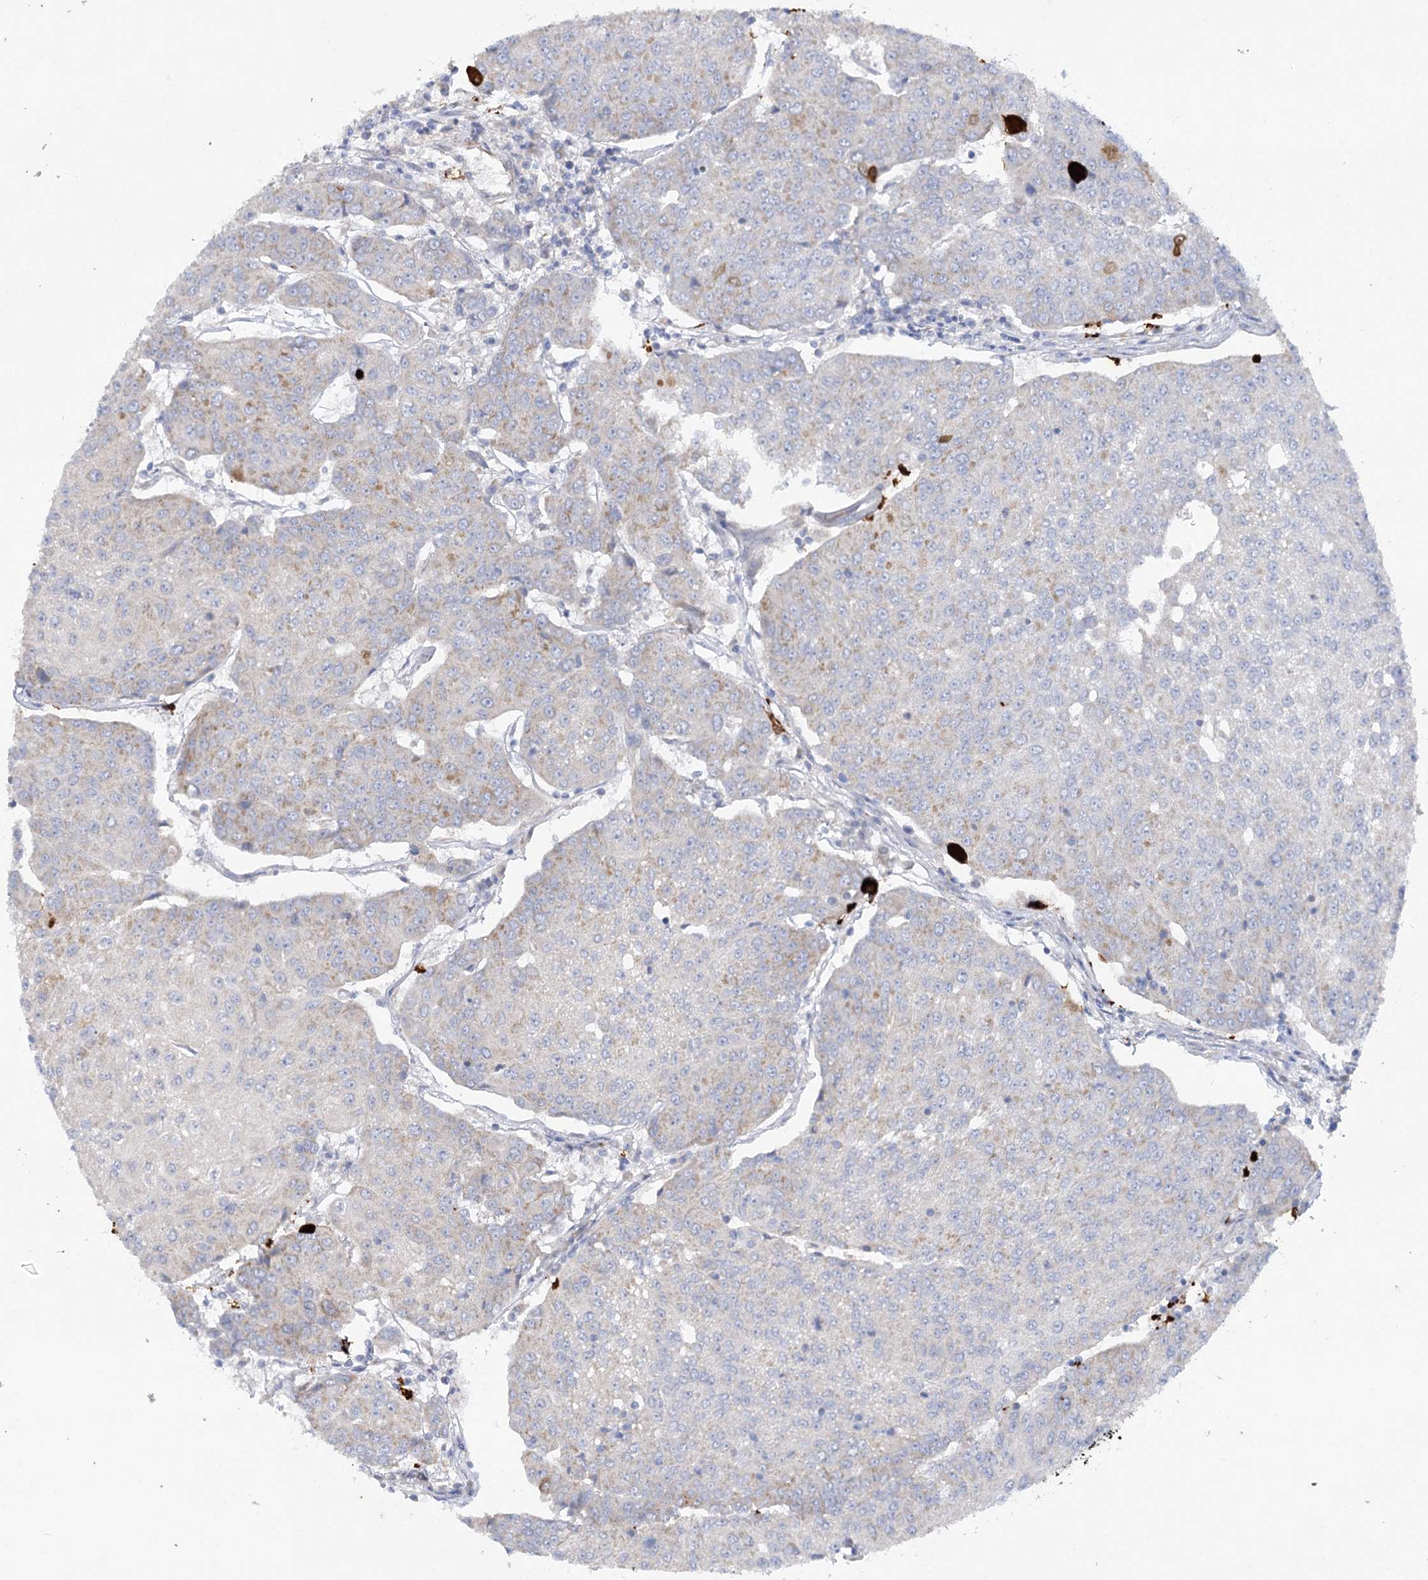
{"staining": {"intensity": "weak", "quantity": "25%-75%", "location": "cytoplasmic/membranous"}, "tissue": "urothelial cancer", "cell_type": "Tumor cells", "image_type": "cancer", "snomed": [{"axis": "morphology", "description": "Urothelial carcinoma, High grade"}, {"axis": "topography", "description": "Urinary bladder"}], "caption": "A micrograph showing weak cytoplasmic/membranous staining in about 25%-75% of tumor cells in urothelial cancer, as visualized by brown immunohistochemical staining.", "gene": "DHTKD1", "patient": {"sex": "female", "age": 85}}